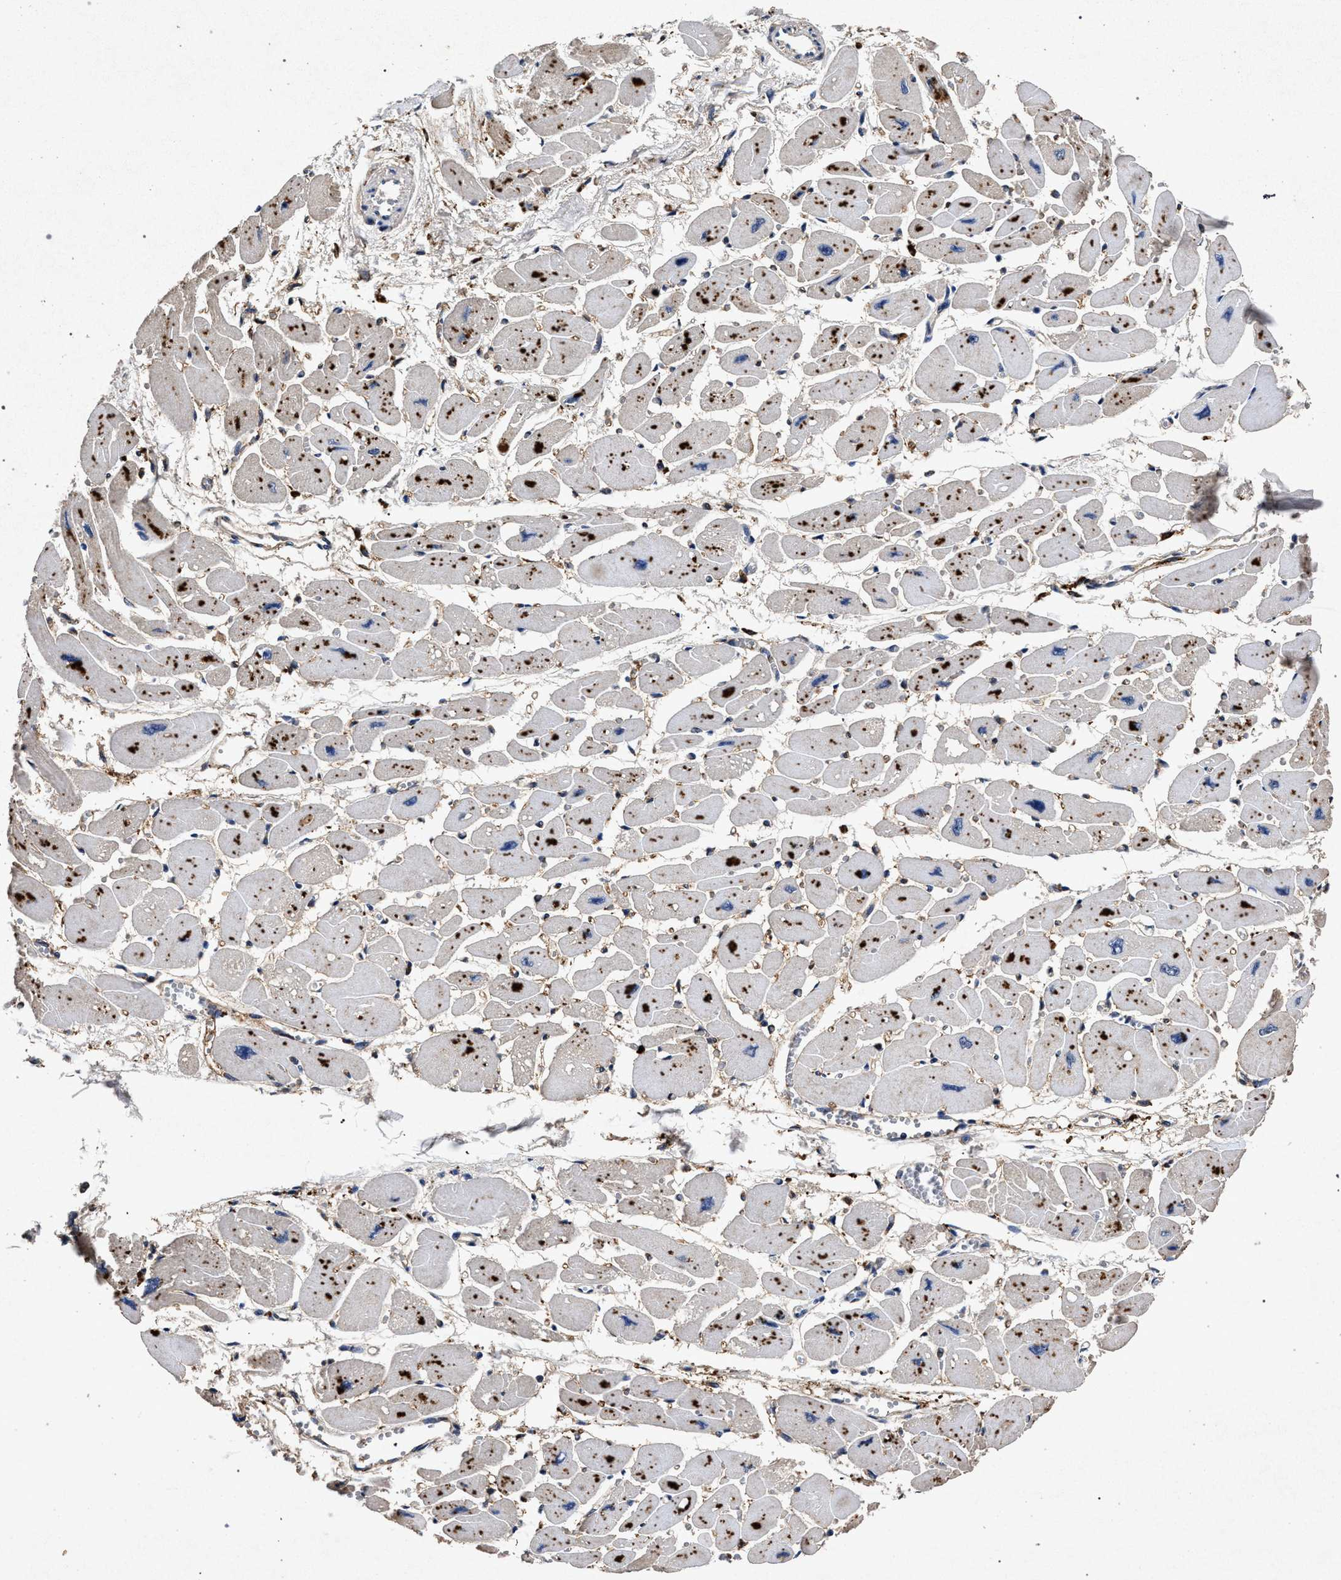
{"staining": {"intensity": "strong", "quantity": "25%-75%", "location": "cytoplasmic/membranous"}, "tissue": "heart muscle", "cell_type": "Cardiomyocytes", "image_type": "normal", "snomed": [{"axis": "morphology", "description": "Normal tissue, NOS"}, {"axis": "topography", "description": "Heart"}], "caption": "Protein staining of benign heart muscle displays strong cytoplasmic/membranous staining in about 25%-75% of cardiomyocytes.", "gene": "MARCKS", "patient": {"sex": "female", "age": 54}}